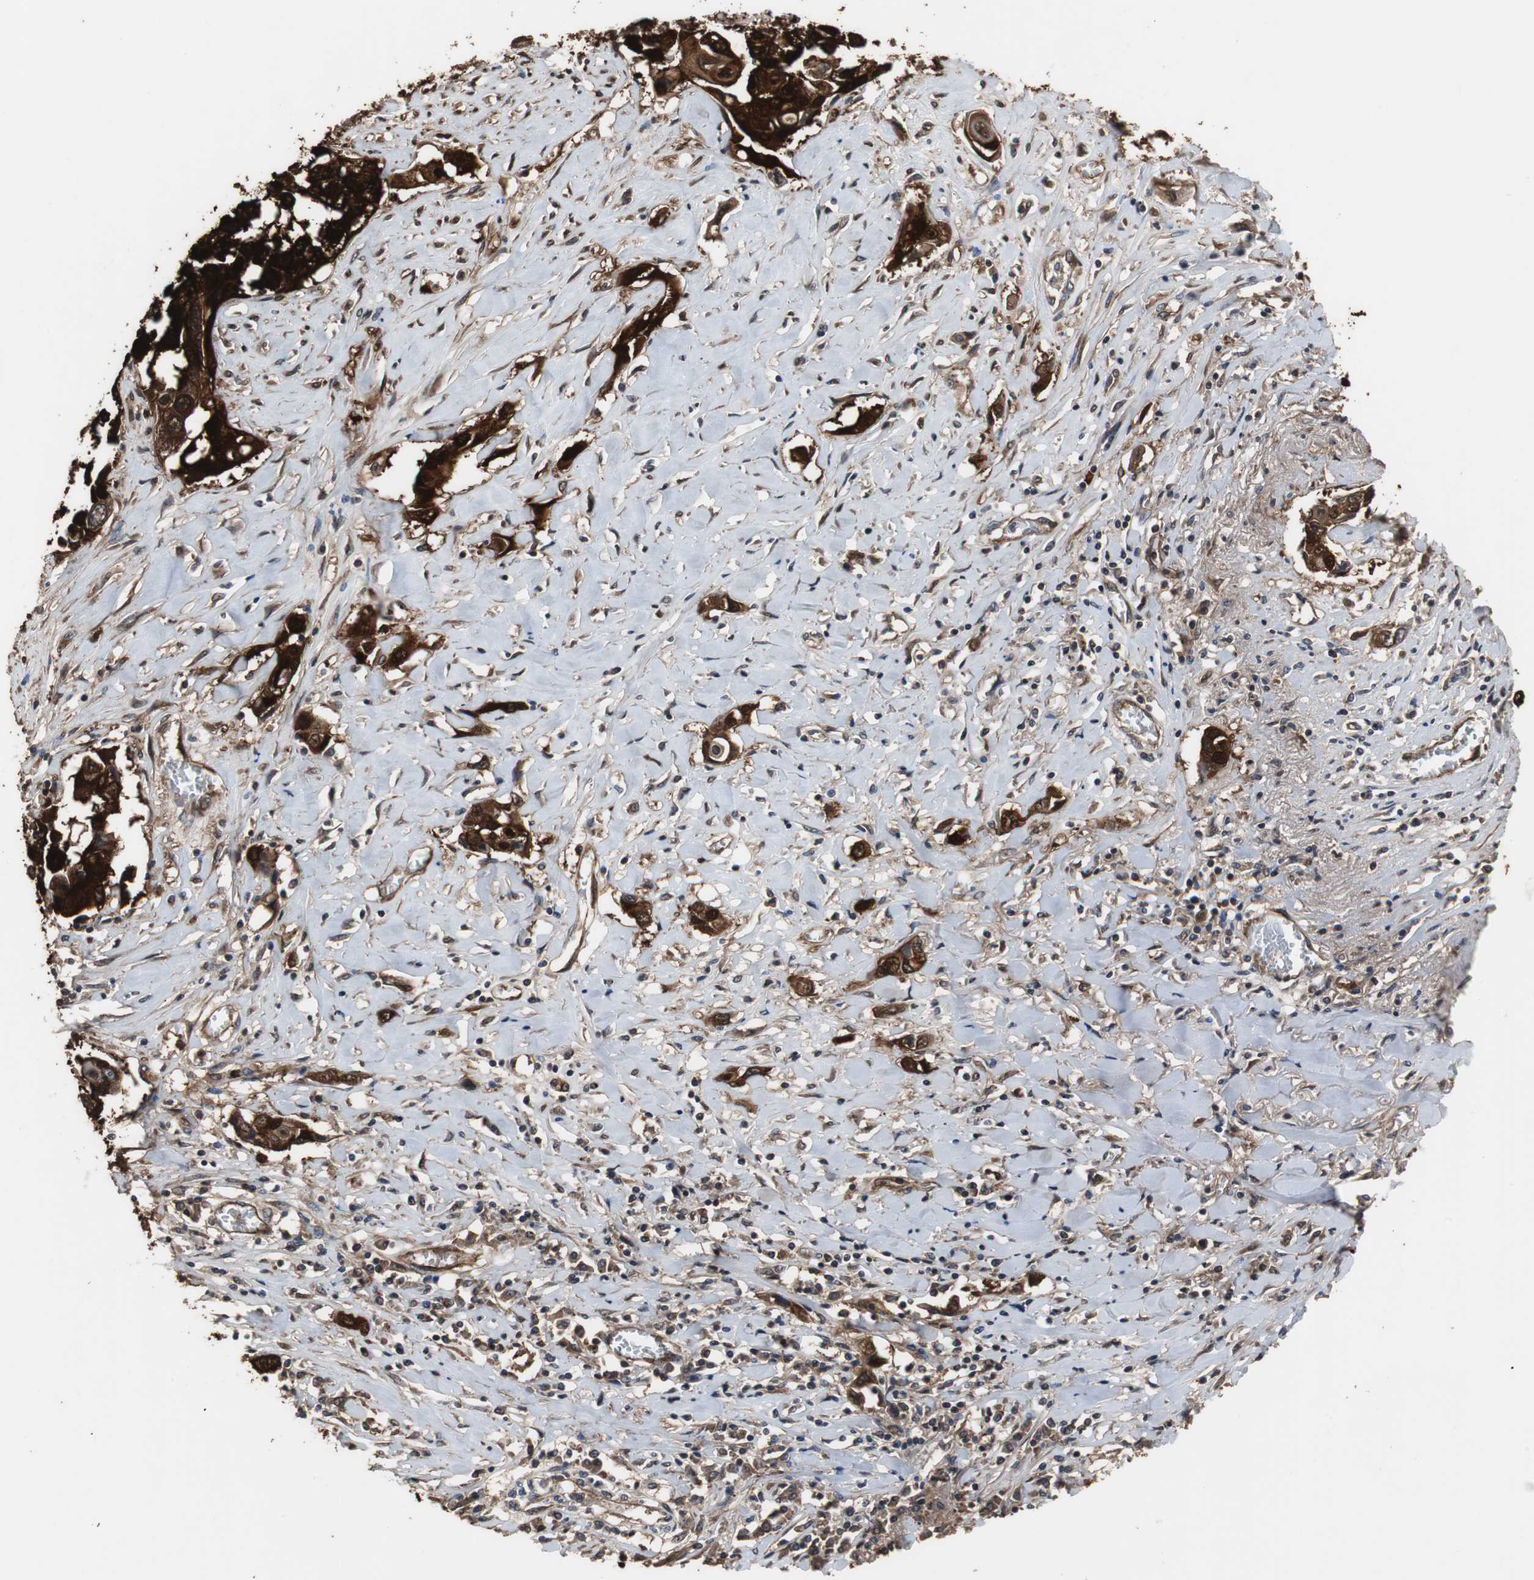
{"staining": {"intensity": "strong", "quantity": ">75%", "location": "cytoplasmic/membranous,nuclear"}, "tissue": "lung cancer", "cell_type": "Tumor cells", "image_type": "cancer", "snomed": [{"axis": "morphology", "description": "Squamous cell carcinoma, NOS"}, {"axis": "topography", "description": "Lung"}], "caption": "There is high levels of strong cytoplasmic/membranous and nuclear staining in tumor cells of lung cancer, as demonstrated by immunohistochemical staining (brown color).", "gene": "NDRG1", "patient": {"sex": "male", "age": 71}}